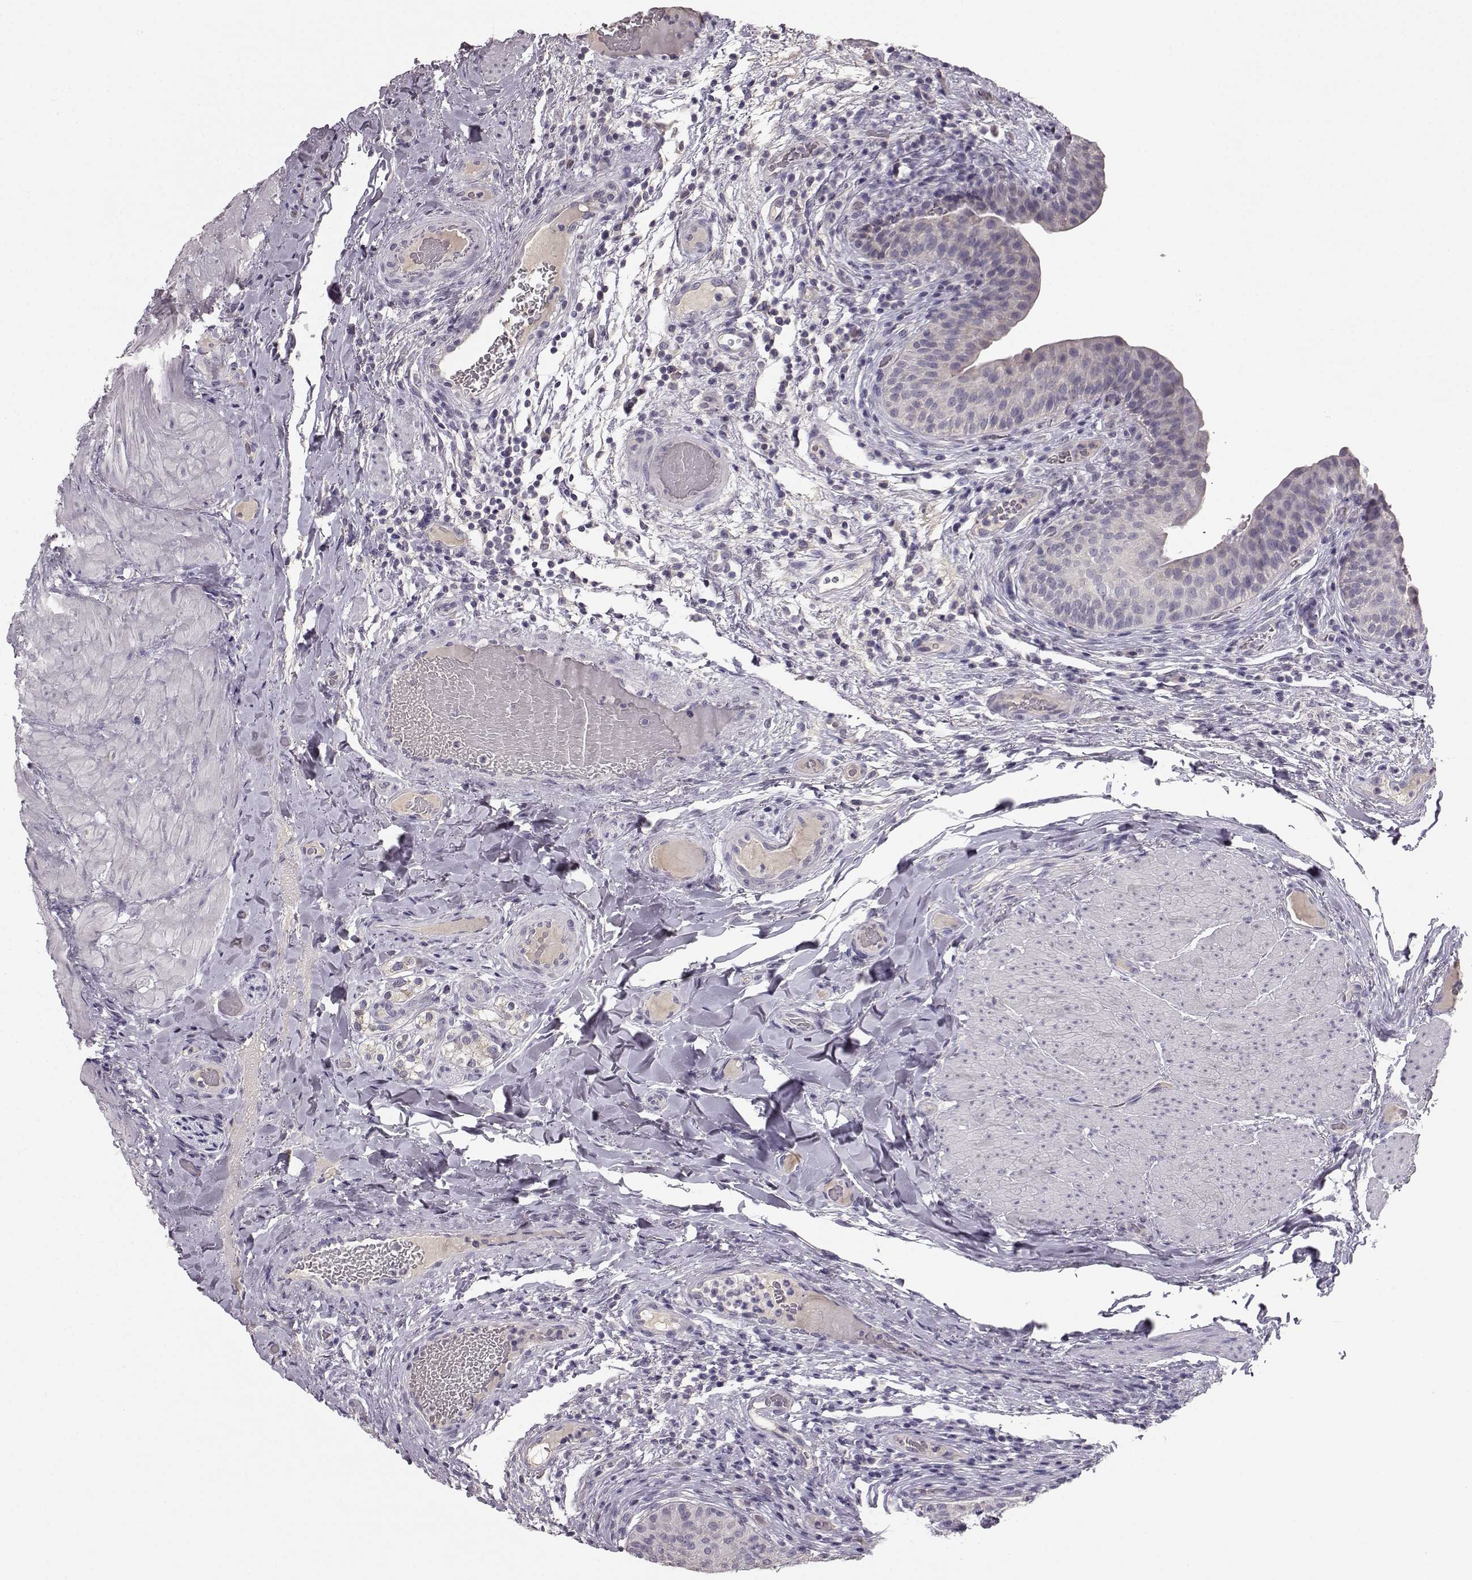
{"staining": {"intensity": "negative", "quantity": "none", "location": "none"}, "tissue": "urinary bladder", "cell_type": "Urothelial cells", "image_type": "normal", "snomed": [{"axis": "morphology", "description": "Normal tissue, NOS"}, {"axis": "topography", "description": "Urinary bladder"}], "caption": "Immunohistochemistry (IHC) photomicrograph of unremarkable urinary bladder: human urinary bladder stained with DAB demonstrates no significant protein staining in urothelial cells. (DAB immunohistochemistry, high magnification).", "gene": "BFSP2", "patient": {"sex": "male", "age": 66}}